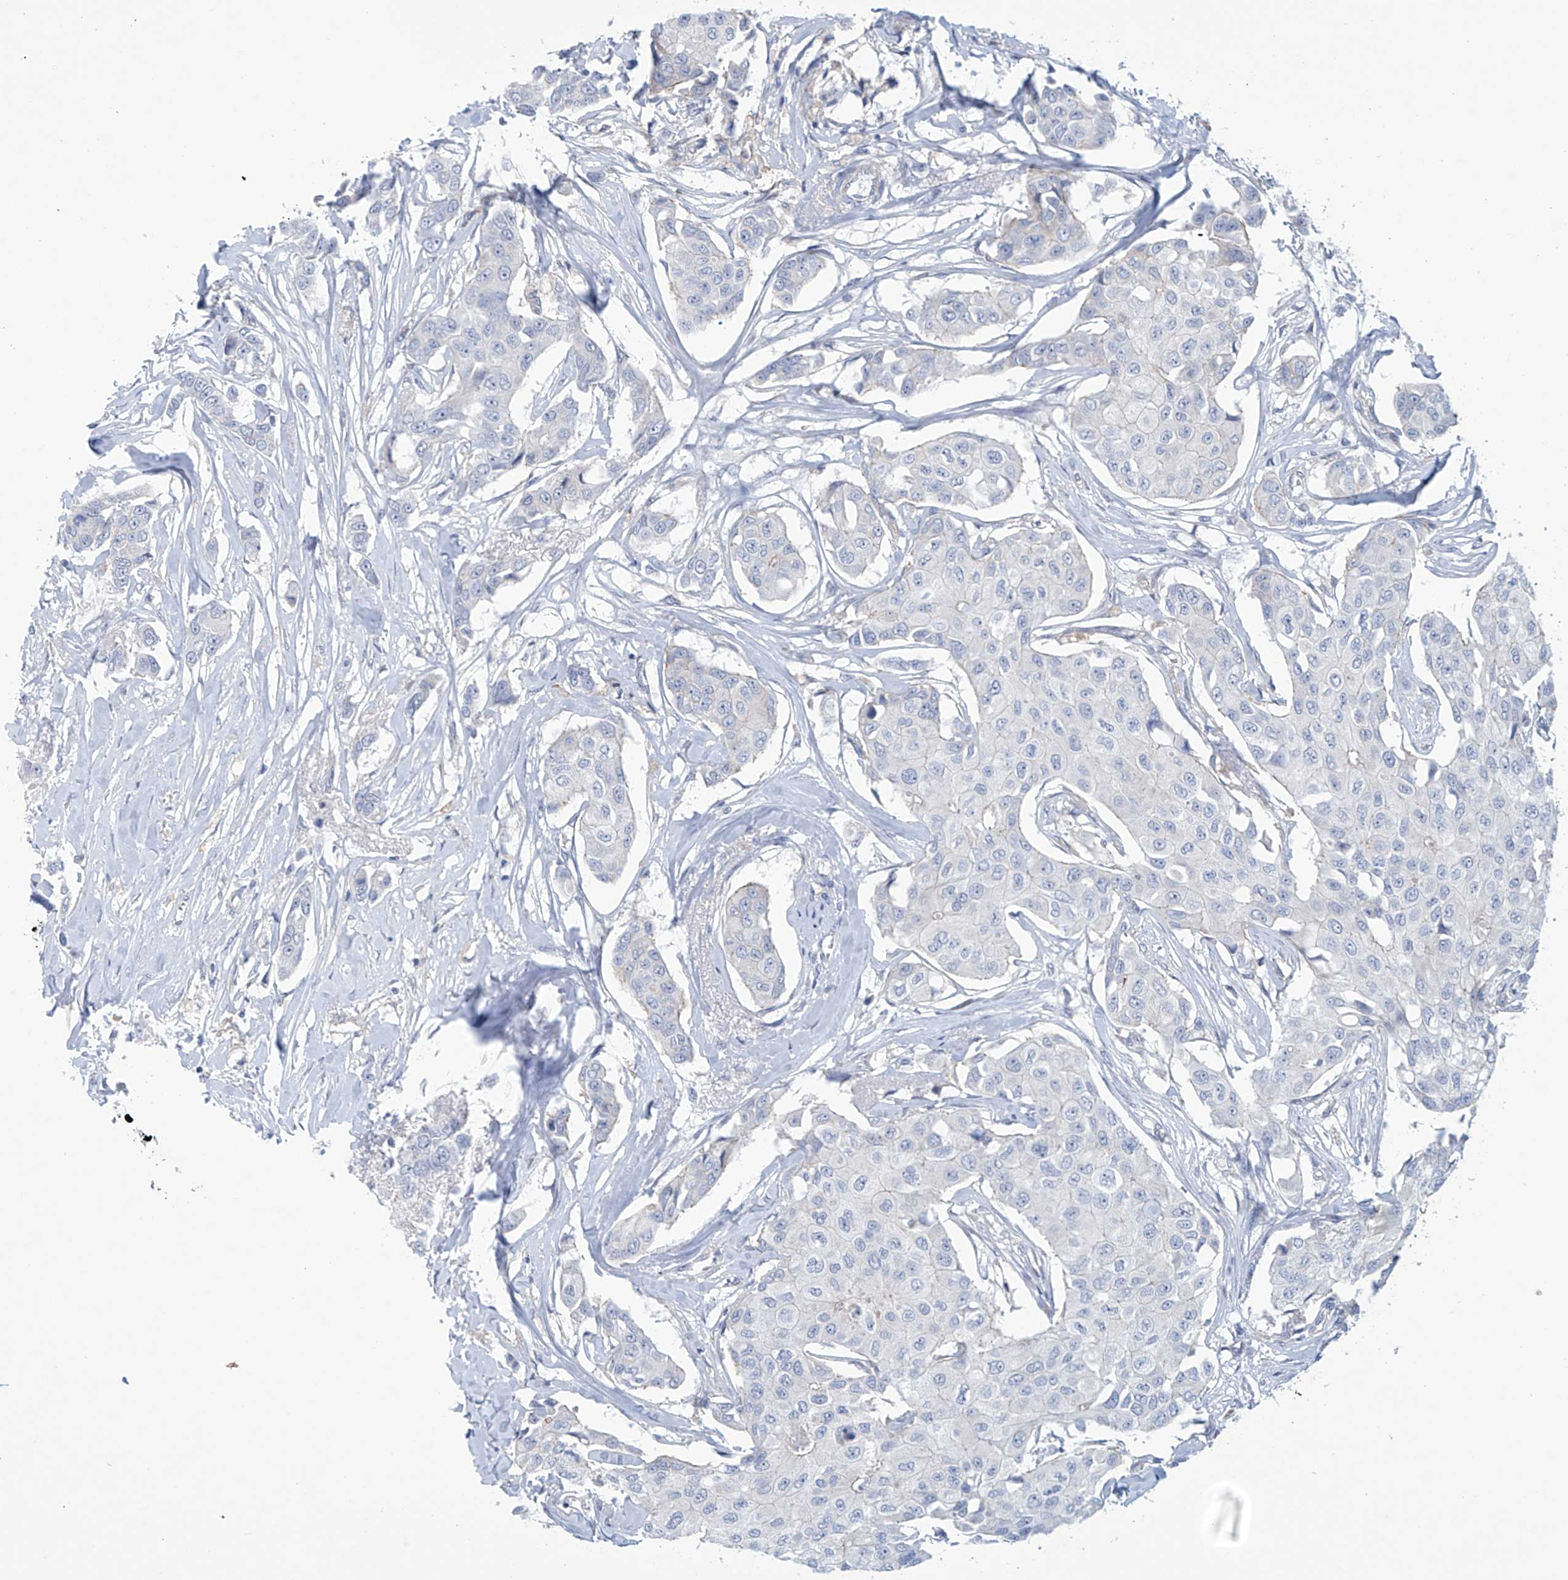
{"staining": {"intensity": "negative", "quantity": "none", "location": "none"}, "tissue": "breast cancer", "cell_type": "Tumor cells", "image_type": "cancer", "snomed": [{"axis": "morphology", "description": "Duct carcinoma"}, {"axis": "topography", "description": "Breast"}], "caption": "There is no significant expression in tumor cells of breast cancer. (DAB IHC, high magnification).", "gene": "ABHD13", "patient": {"sex": "female", "age": 80}}